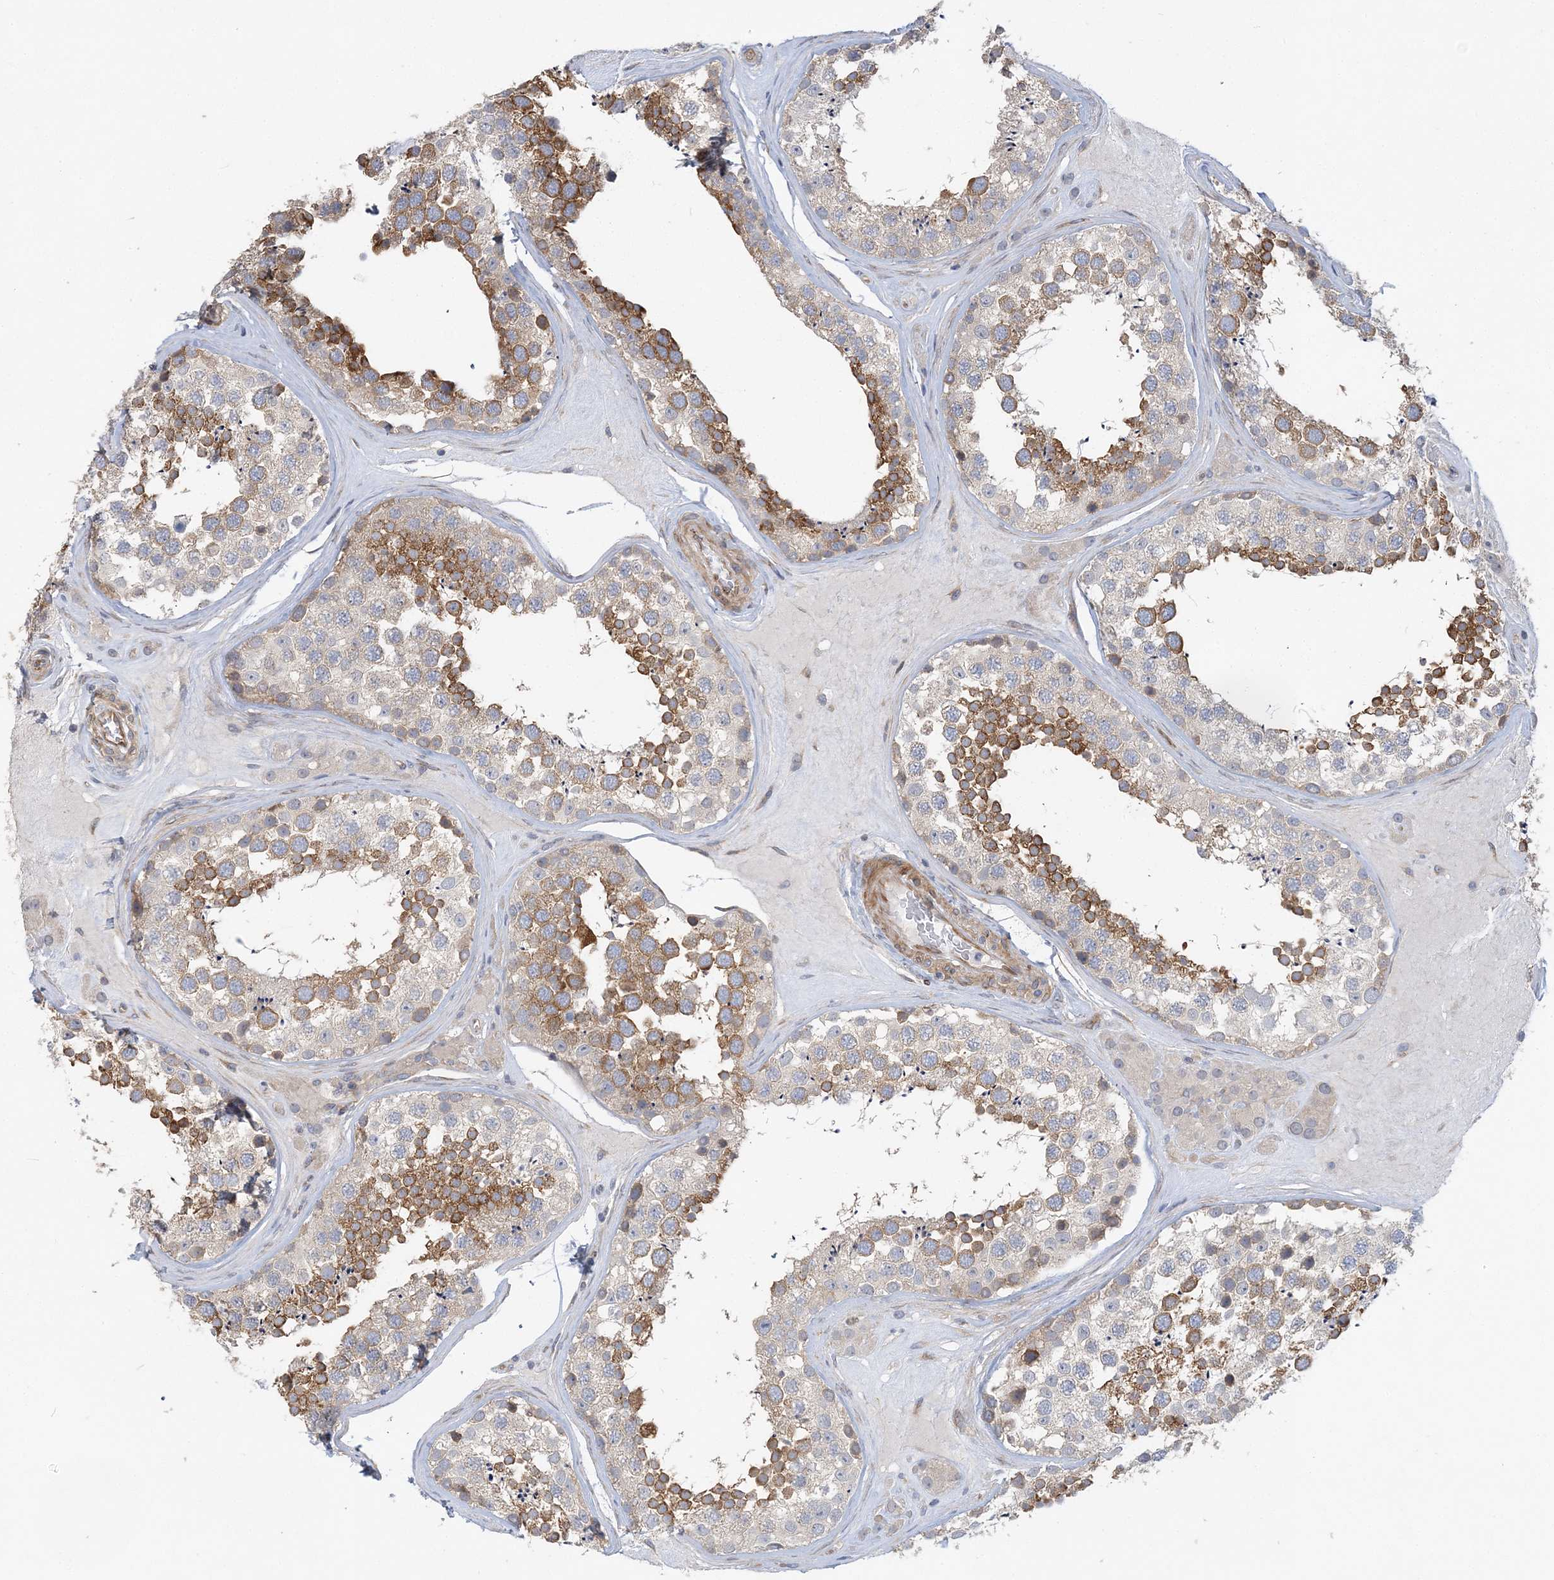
{"staining": {"intensity": "moderate", "quantity": "25%-75%", "location": "cytoplasmic/membranous"}, "tissue": "testis", "cell_type": "Cells in seminiferous ducts", "image_type": "normal", "snomed": [{"axis": "morphology", "description": "Normal tissue, NOS"}, {"axis": "topography", "description": "Testis"}], "caption": "Moderate cytoplasmic/membranous protein staining is appreciated in approximately 25%-75% of cells in seminiferous ducts in testis. The staining is performed using DAB brown chromogen to label protein expression. The nuclei are counter-stained blue using hematoxylin.", "gene": "MAP4K5", "patient": {"sex": "male", "age": 46}}